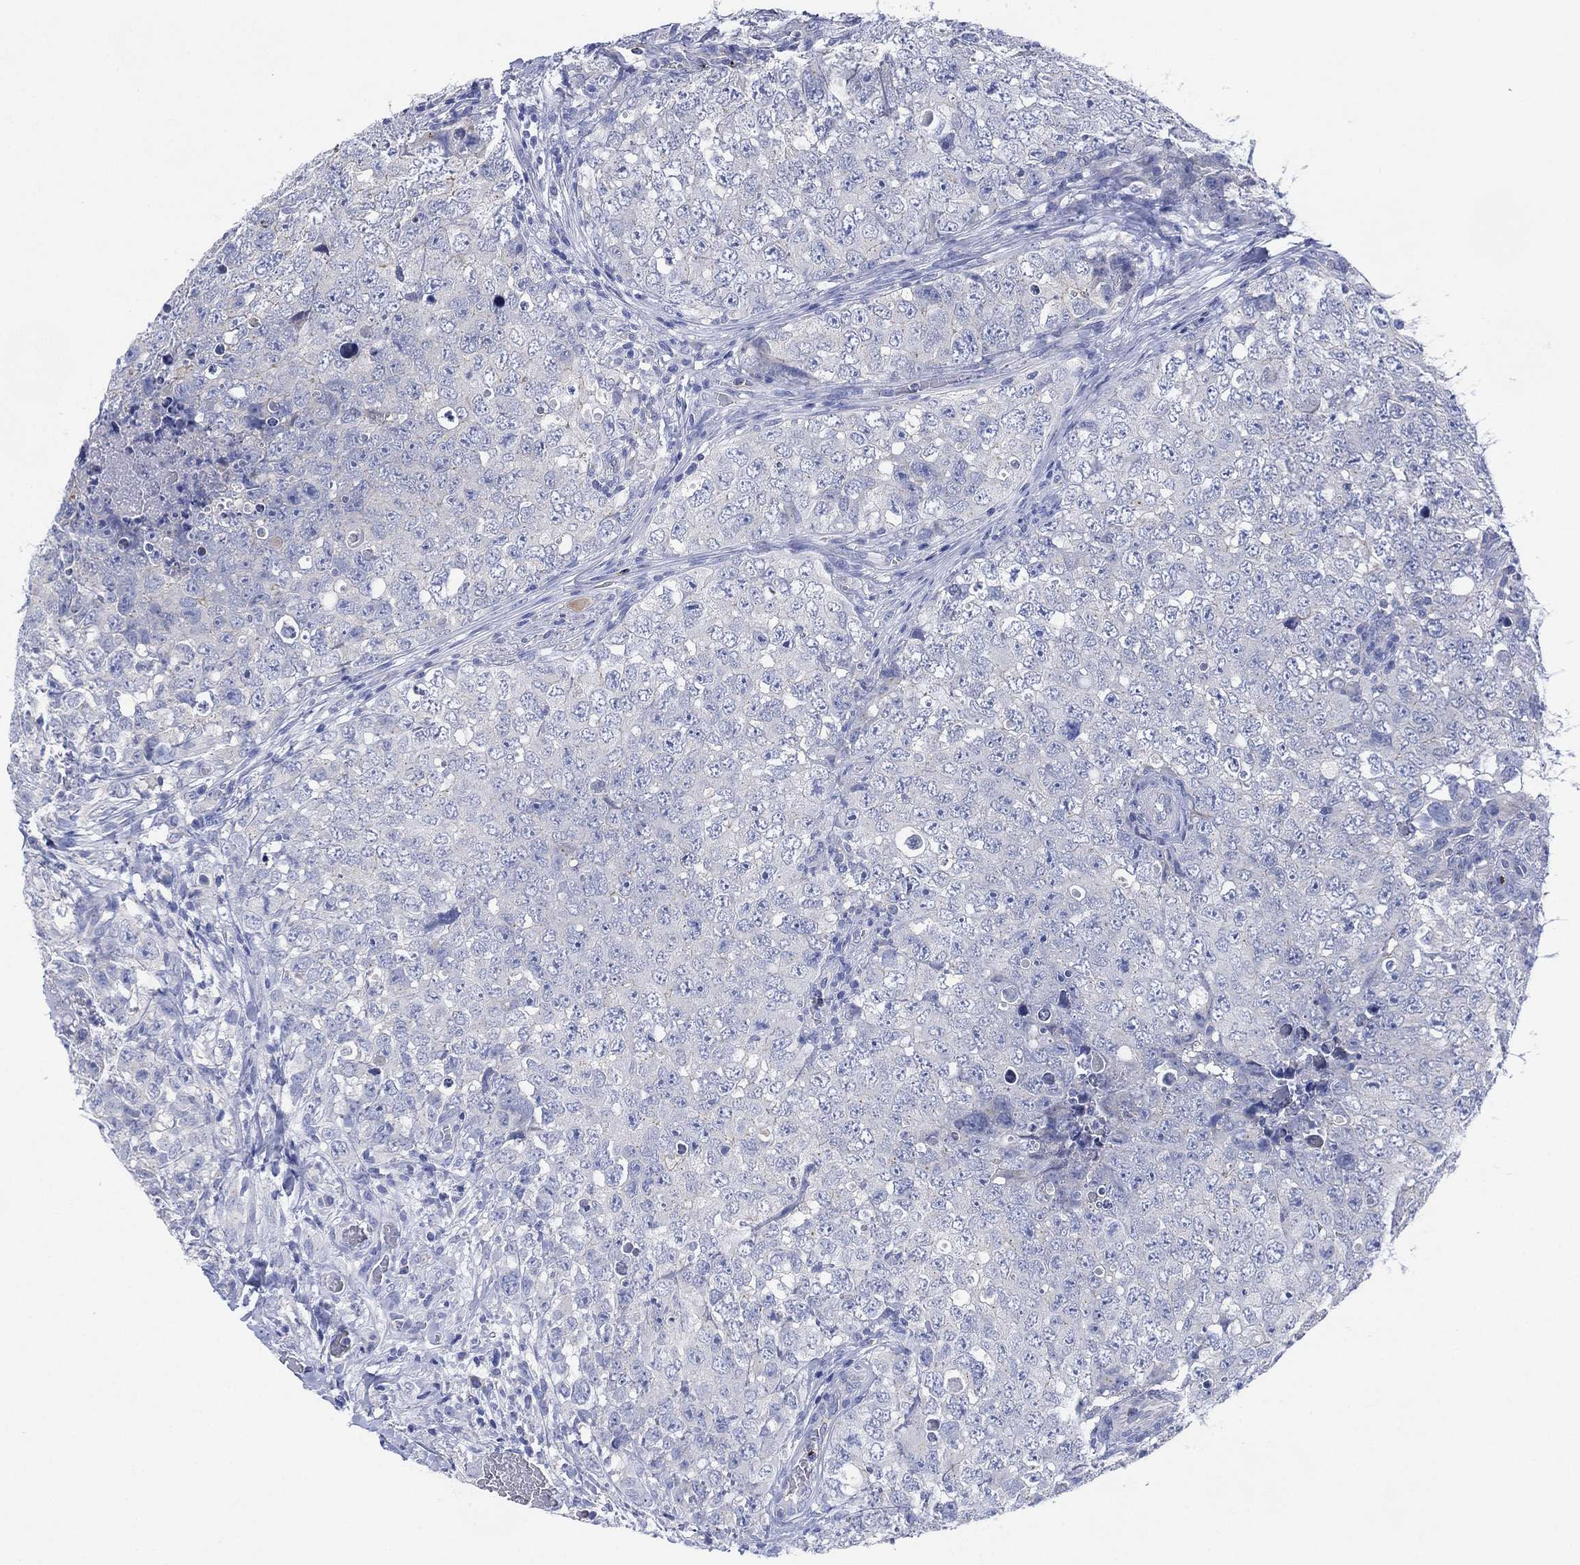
{"staining": {"intensity": "negative", "quantity": "none", "location": "none"}, "tissue": "testis cancer", "cell_type": "Tumor cells", "image_type": "cancer", "snomed": [{"axis": "morphology", "description": "Seminoma, NOS"}, {"axis": "topography", "description": "Testis"}], "caption": "IHC micrograph of testis seminoma stained for a protein (brown), which displays no positivity in tumor cells.", "gene": "CHRNA3", "patient": {"sex": "male", "age": 34}}